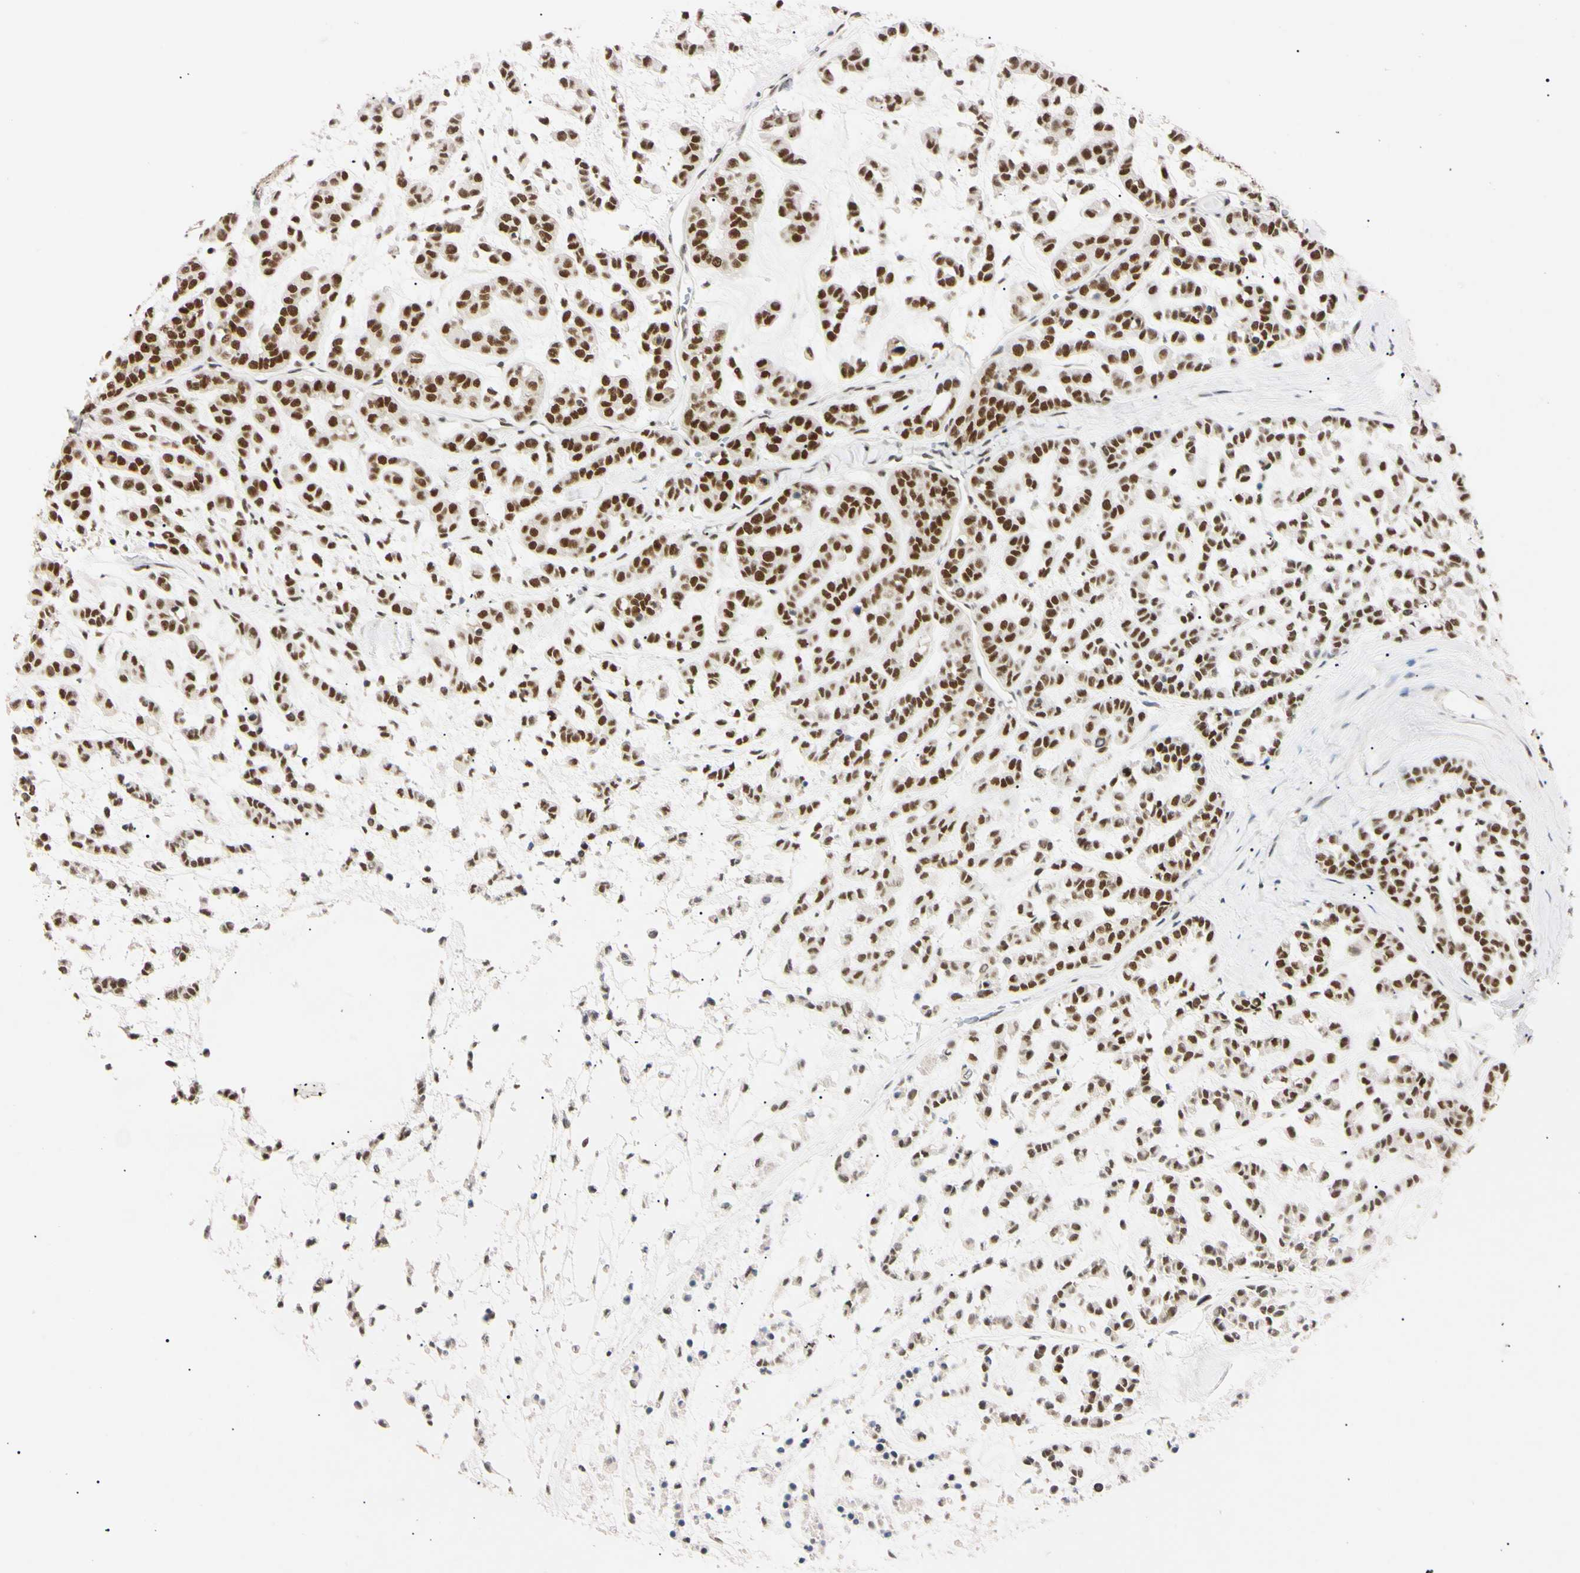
{"staining": {"intensity": "strong", "quantity": ">75%", "location": "nuclear"}, "tissue": "head and neck cancer", "cell_type": "Tumor cells", "image_type": "cancer", "snomed": [{"axis": "morphology", "description": "Adenocarcinoma, NOS"}, {"axis": "morphology", "description": "Adenoma, NOS"}, {"axis": "topography", "description": "Head-Neck"}], "caption": "Head and neck cancer (adenoma) stained with a protein marker exhibits strong staining in tumor cells.", "gene": "ZNF134", "patient": {"sex": "female", "age": 55}}